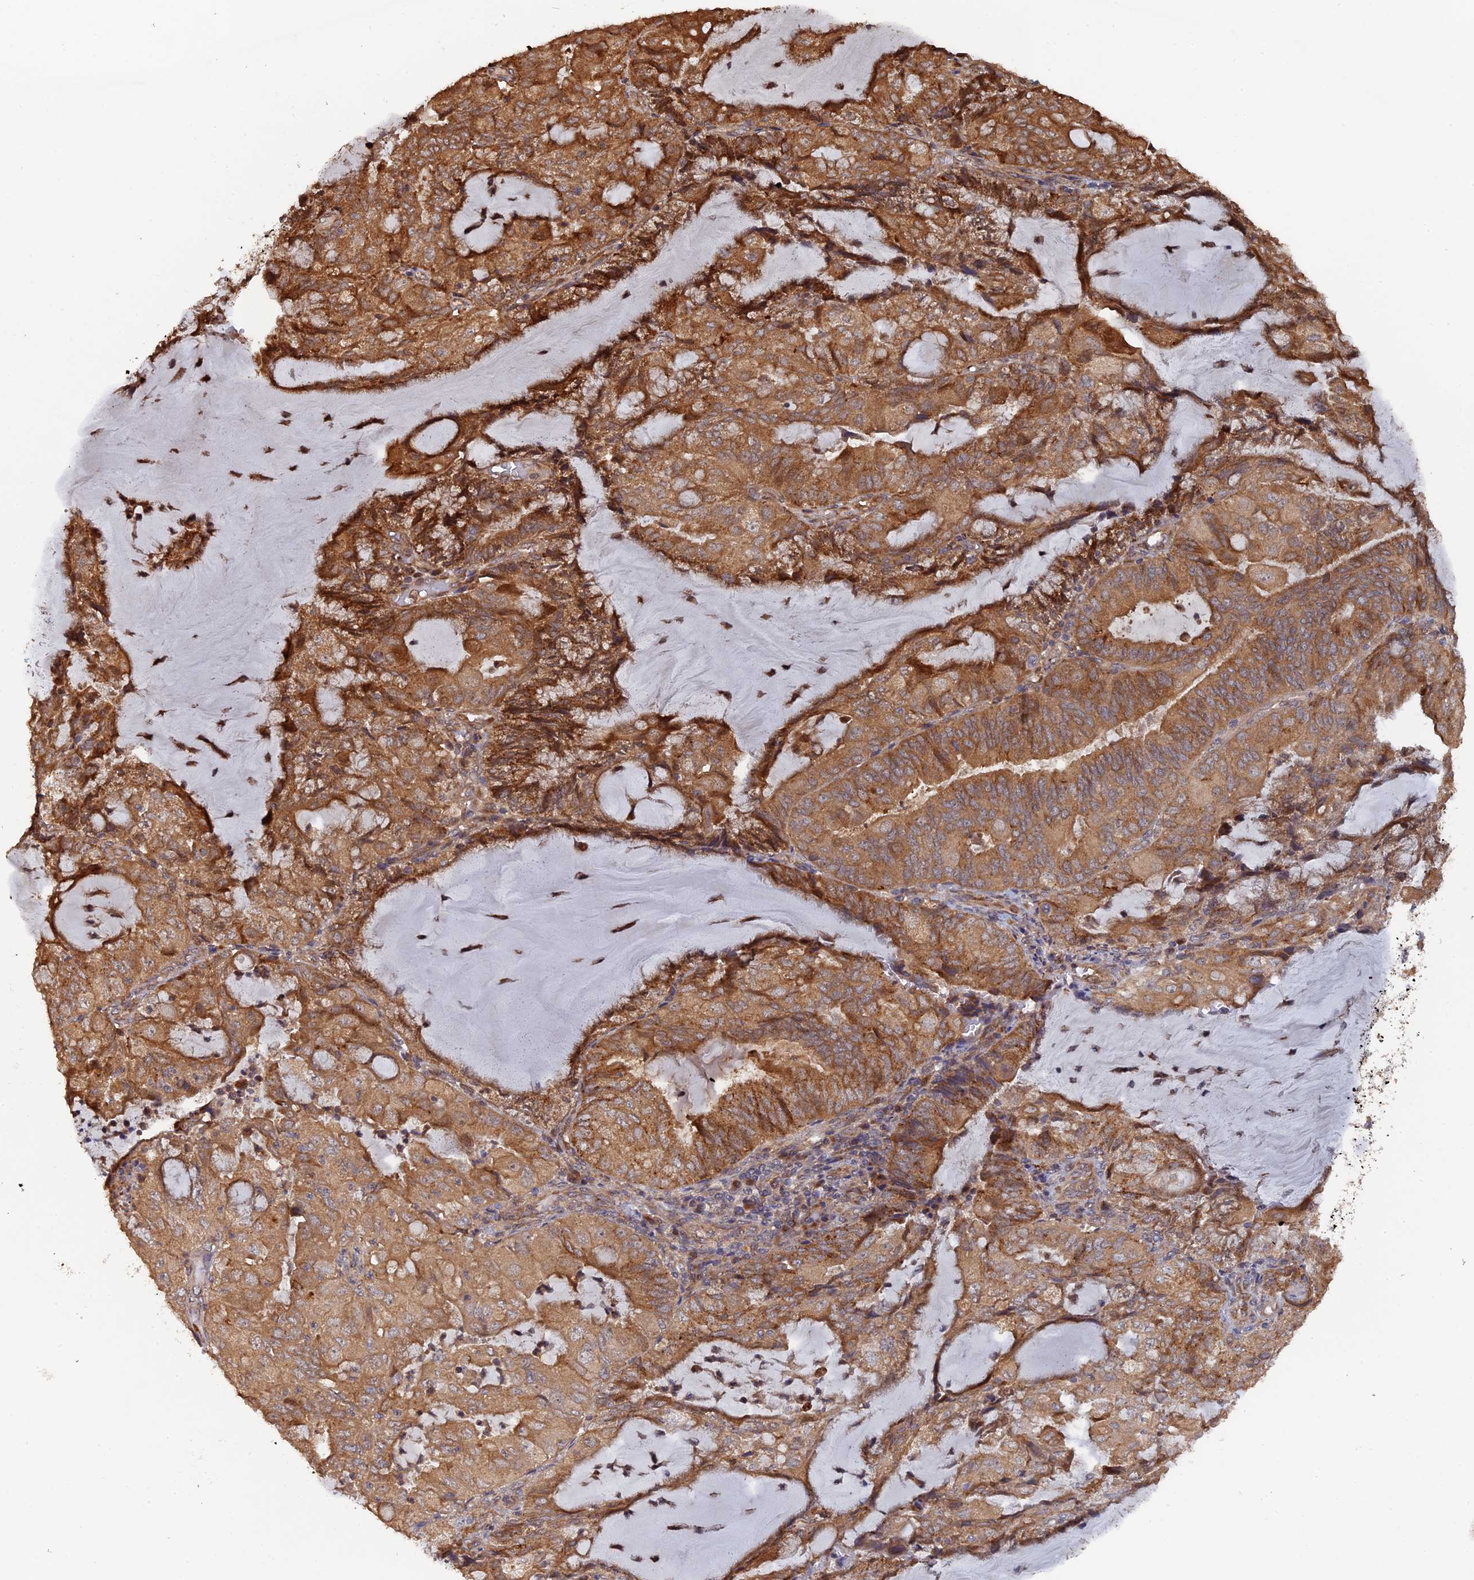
{"staining": {"intensity": "moderate", "quantity": ">75%", "location": "cytoplasmic/membranous"}, "tissue": "endometrial cancer", "cell_type": "Tumor cells", "image_type": "cancer", "snomed": [{"axis": "morphology", "description": "Adenocarcinoma, NOS"}, {"axis": "topography", "description": "Endometrium"}], "caption": "About >75% of tumor cells in endometrial cancer demonstrate moderate cytoplasmic/membranous protein expression as visualized by brown immunohistochemical staining.", "gene": "VPS37C", "patient": {"sex": "female", "age": 81}}